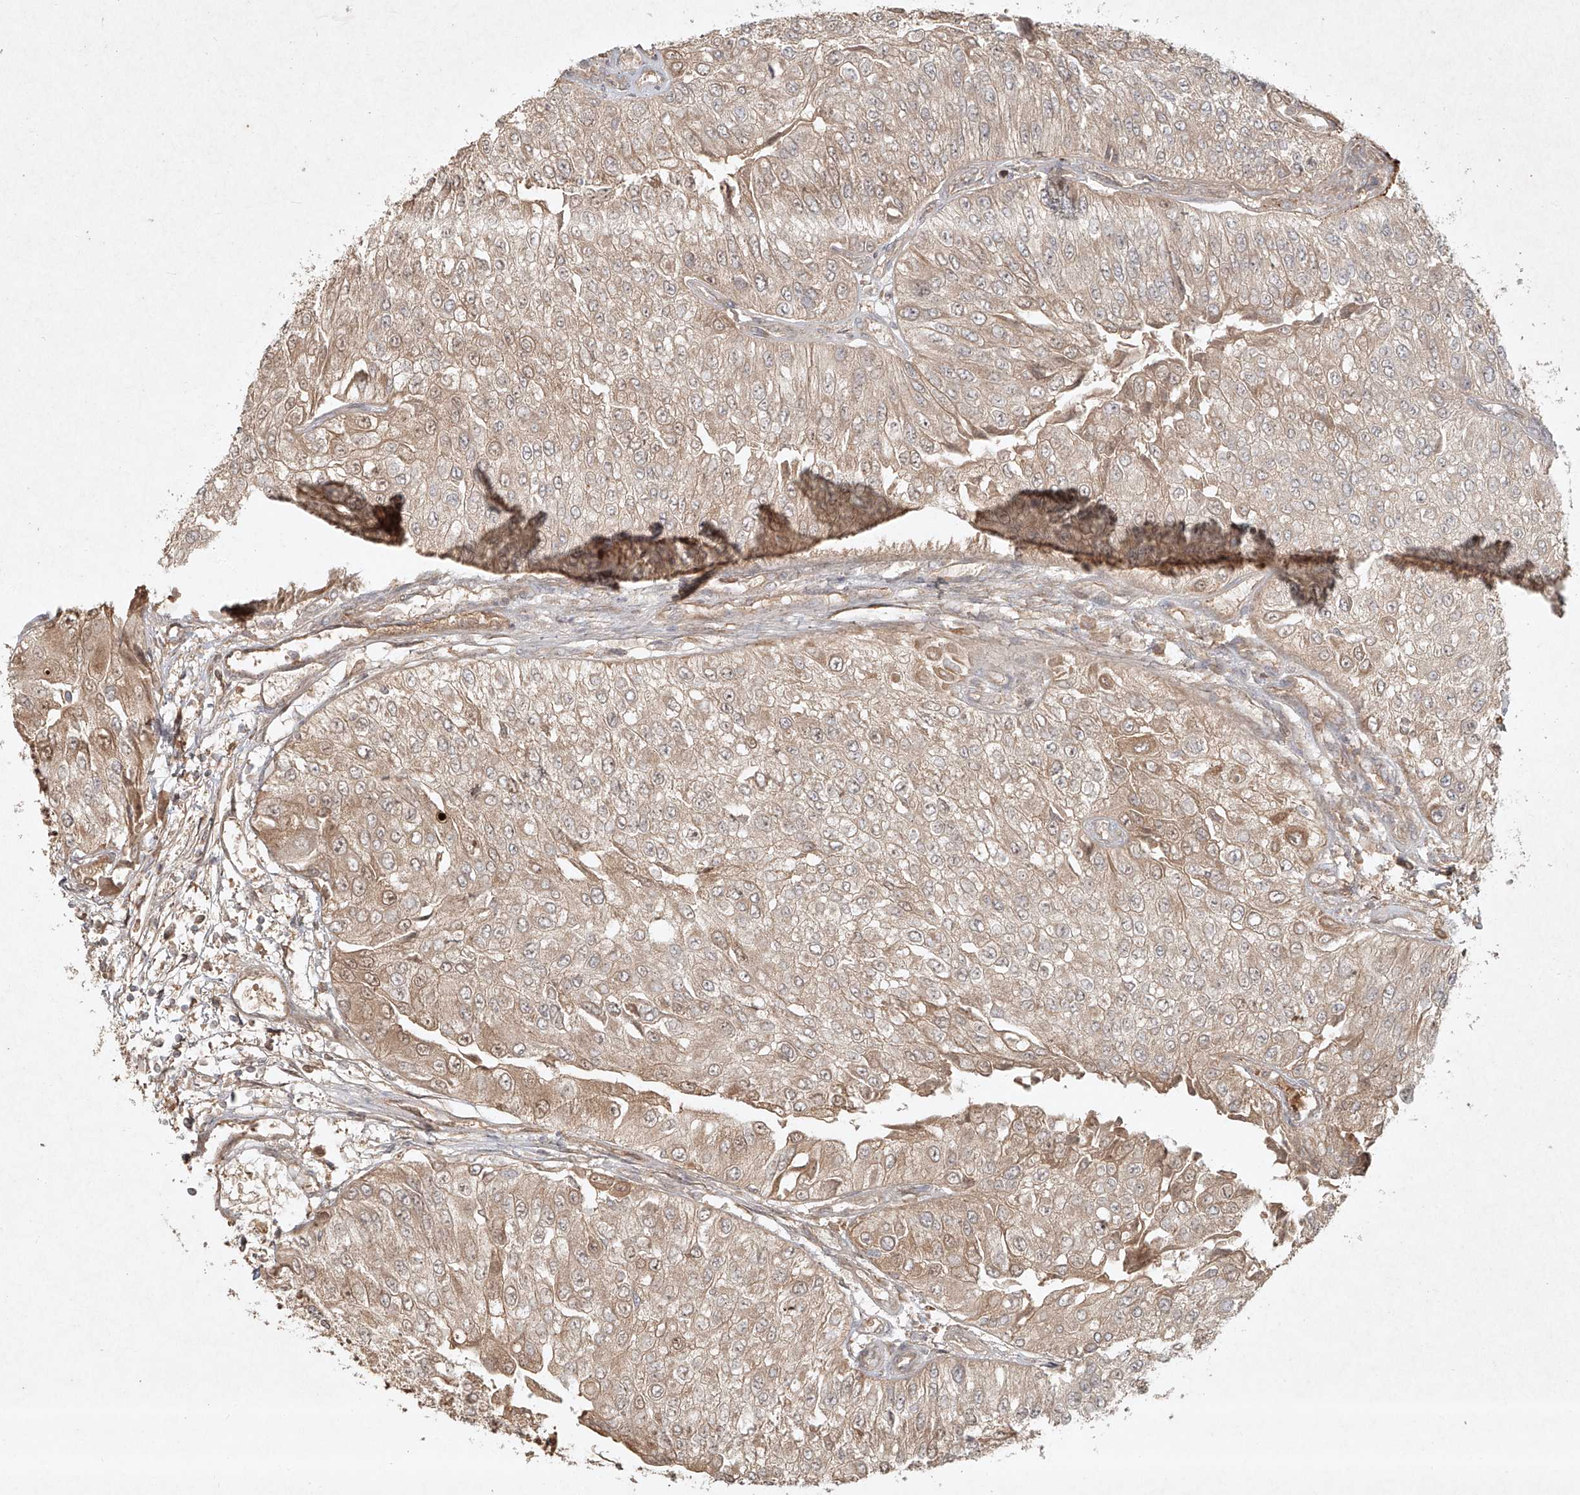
{"staining": {"intensity": "weak", "quantity": ">75%", "location": "cytoplasmic/membranous"}, "tissue": "urothelial cancer", "cell_type": "Tumor cells", "image_type": "cancer", "snomed": [{"axis": "morphology", "description": "Urothelial carcinoma, High grade"}, {"axis": "topography", "description": "Kidney"}, {"axis": "topography", "description": "Urinary bladder"}], "caption": "A high-resolution photomicrograph shows immunohistochemistry staining of urothelial carcinoma (high-grade), which exhibits weak cytoplasmic/membranous positivity in about >75% of tumor cells.", "gene": "CYYR1", "patient": {"sex": "male", "age": 77}}